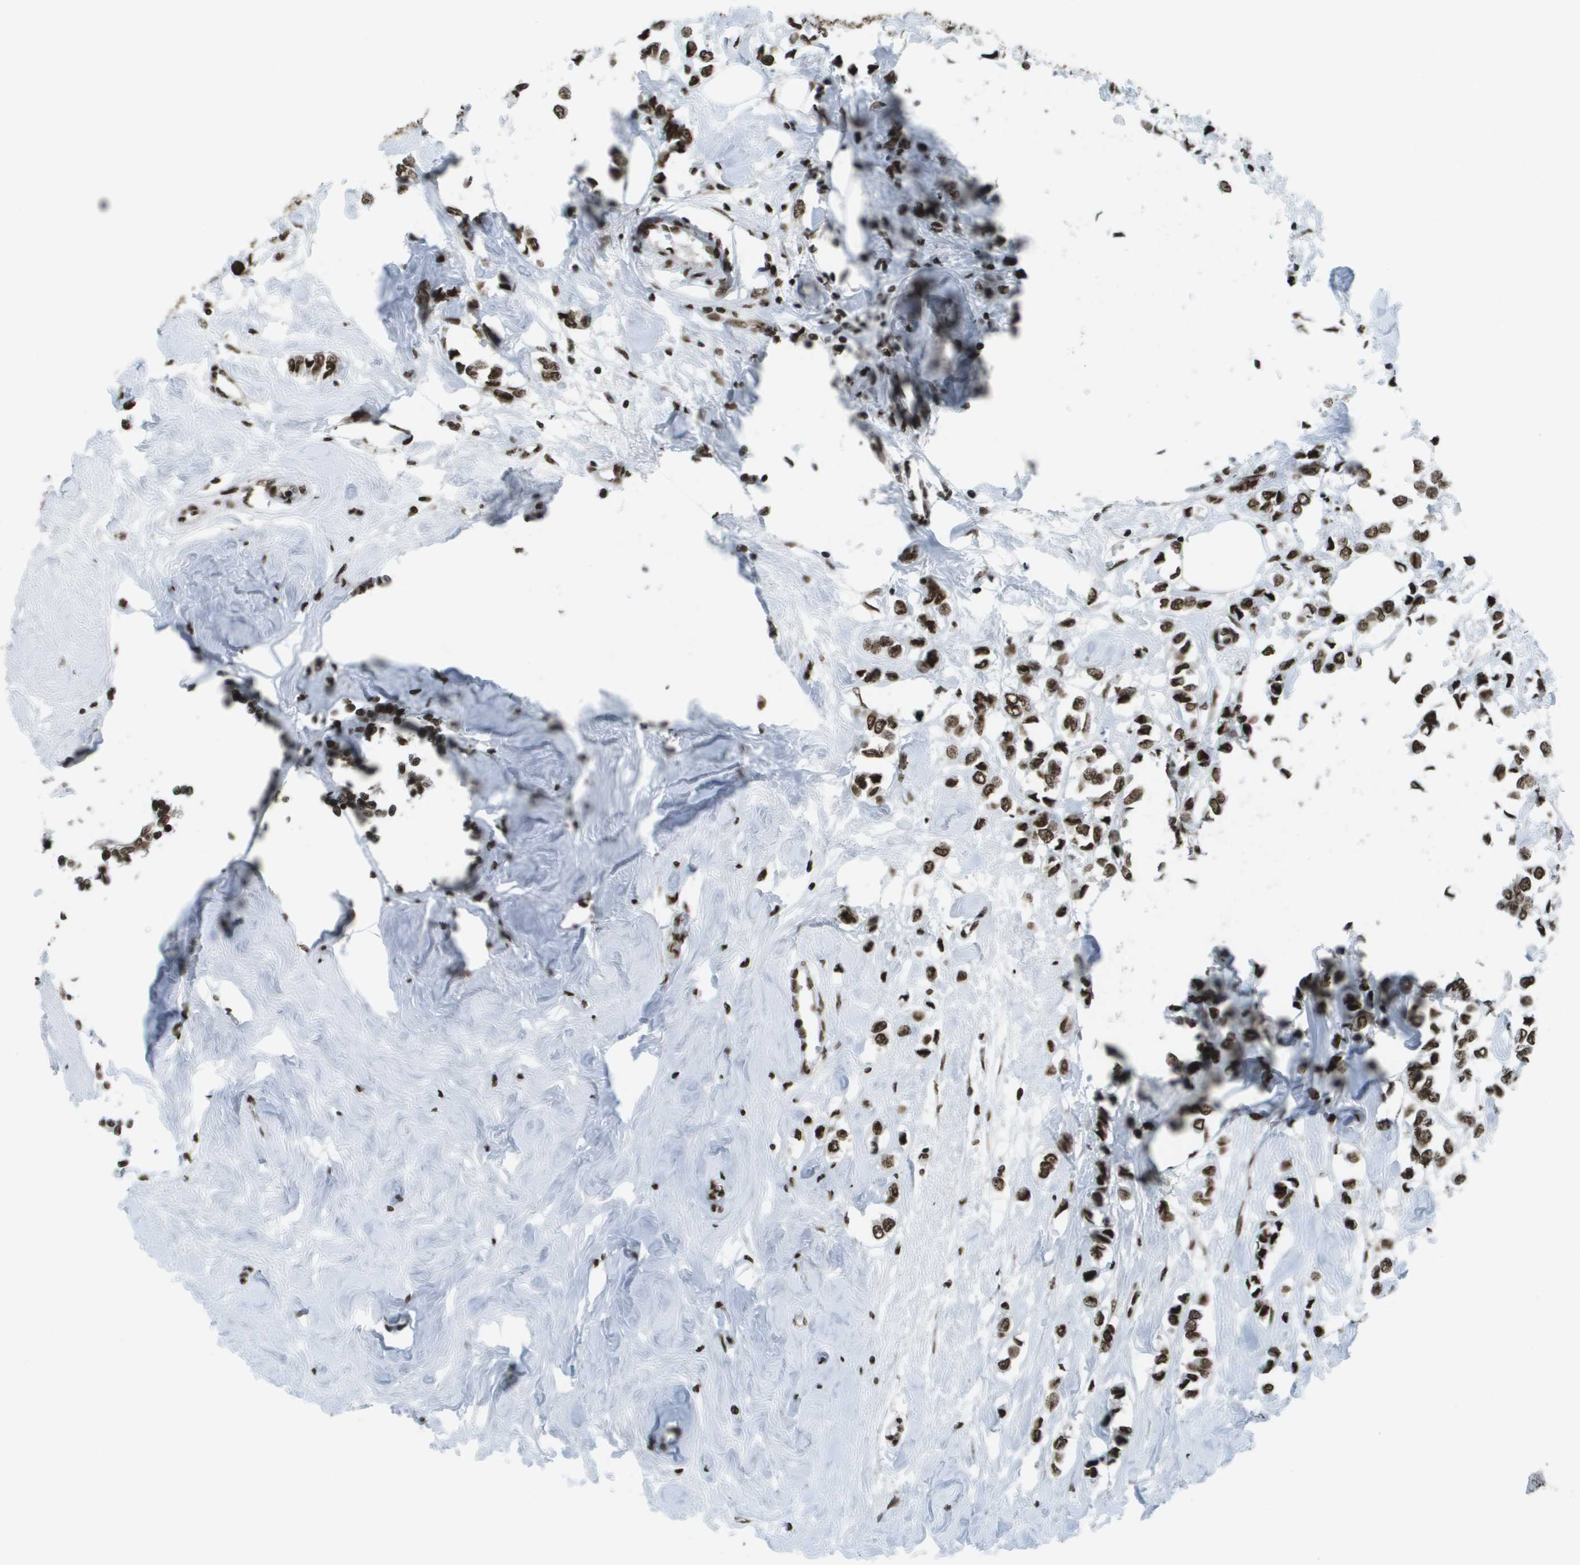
{"staining": {"intensity": "strong", "quantity": ">75%", "location": "nuclear"}, "tissue": "breast cancer", "cell_type": "Tumor cells", "image_type": "cancer", "snomed": [{"axis": "morphology", "description": "Lobular carcinoma"}, {"axis": "topography", "description": "Breast"}], "caption": "About >75% of tumor cells in human lobular carcinoma (breast) display strong nuclear protein staining as visualized by brown immunohistochemical staining.", "gene": "GLYR1", "patient": {"sex": "female", "age": 51}}